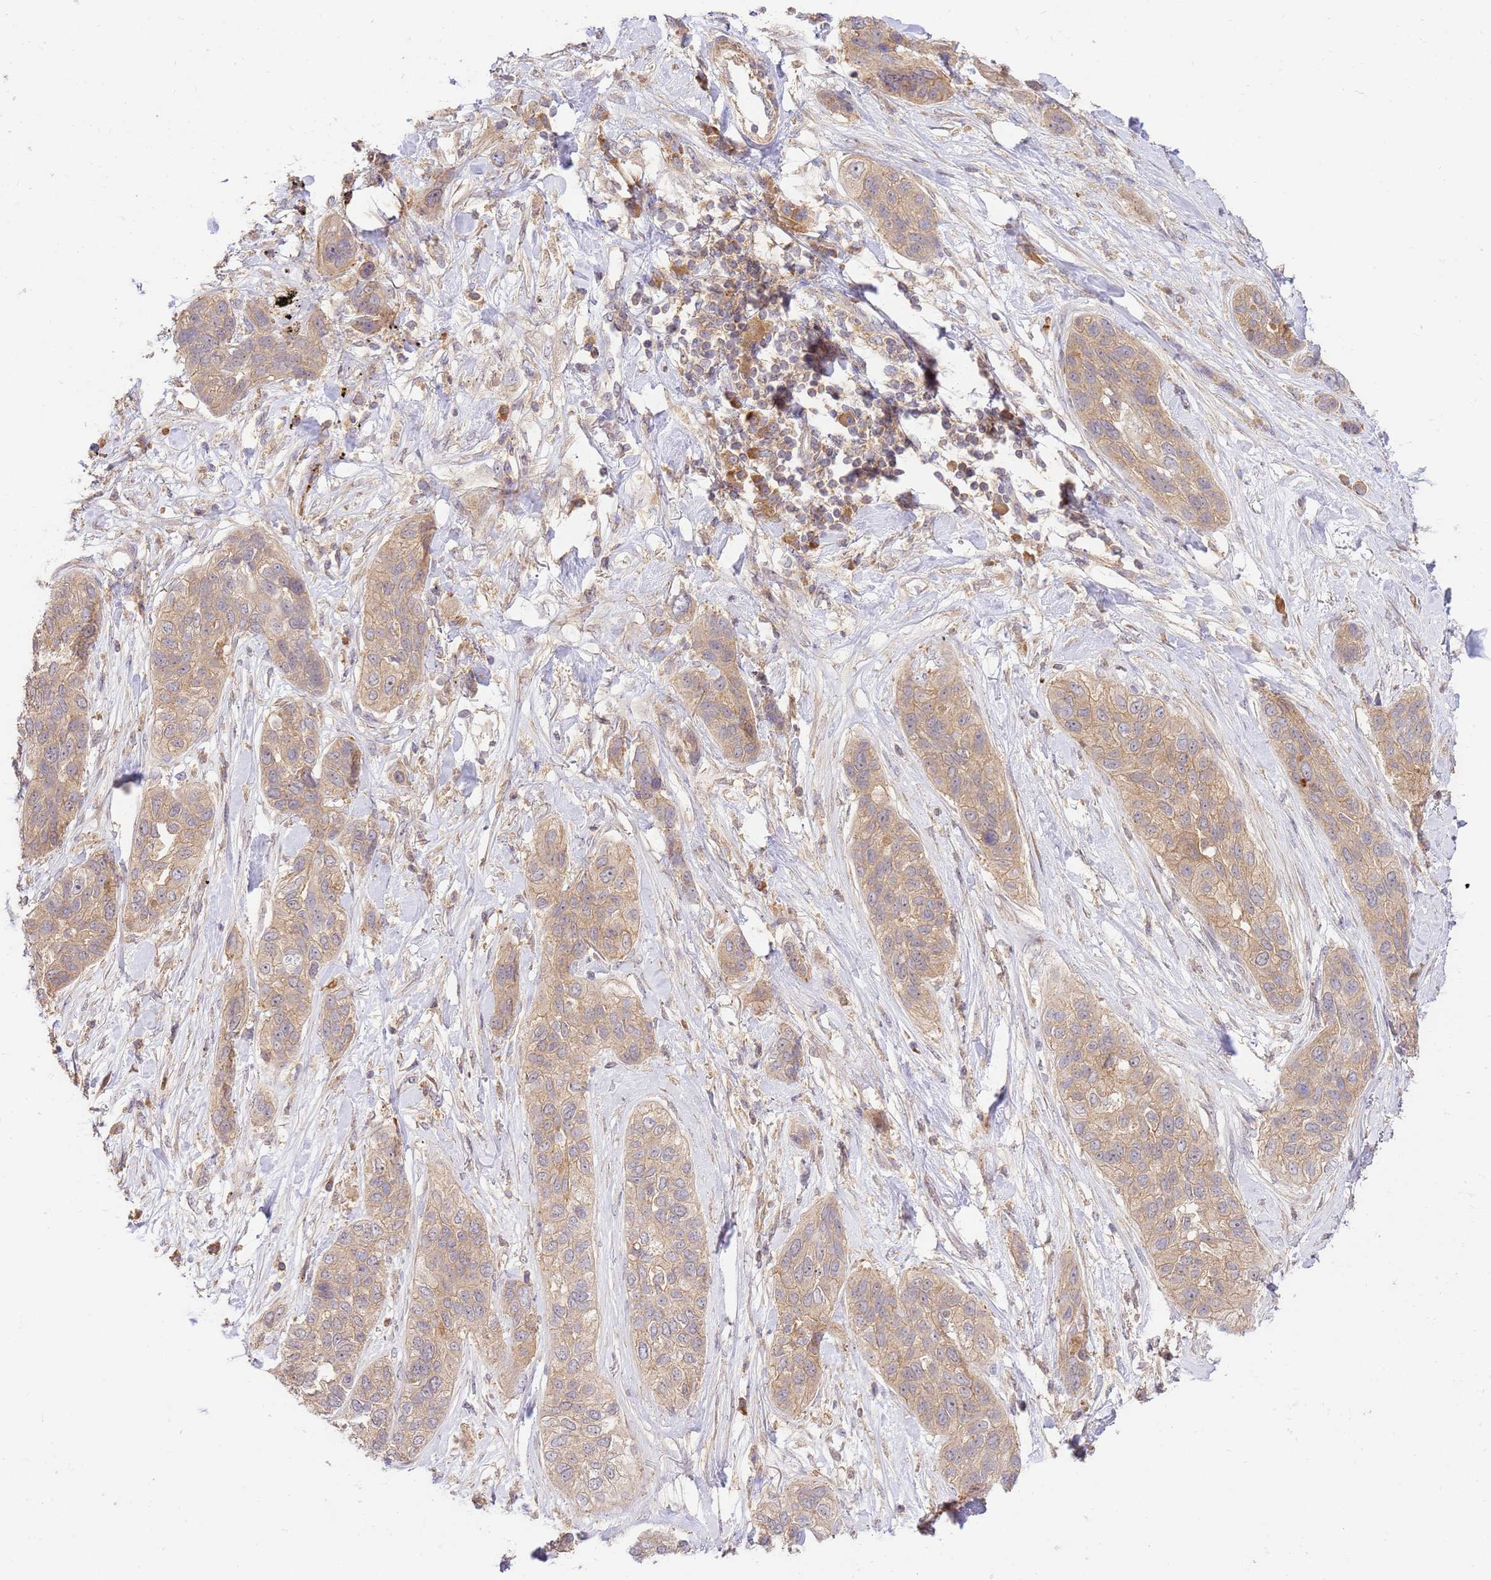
{"staining": {"intensity": "weak", "quantity": "25%-75%", "location": "cytoplasmic/membranous"}, "tissue": "lung cancer", "cell_type": "Tumor cells", "image_type": "cancer", "snomed": [{"axis": "morphology", "description": "Squamous cell carcinoma, NOS"}, {"axis": "topography", "description": "Lung"}], "caption": "Weak cytoplasmic/membranous positivity is identified in about 25%-75% of tumor cells in squamous cell carcinoma (lung). The protein is stained brown, and the nuclei are stained in blue (DAB IHC with brightfield microscopy, high magnification).", "gene": "GAREM1", "patient": {"sex": "female", "age": 70}}